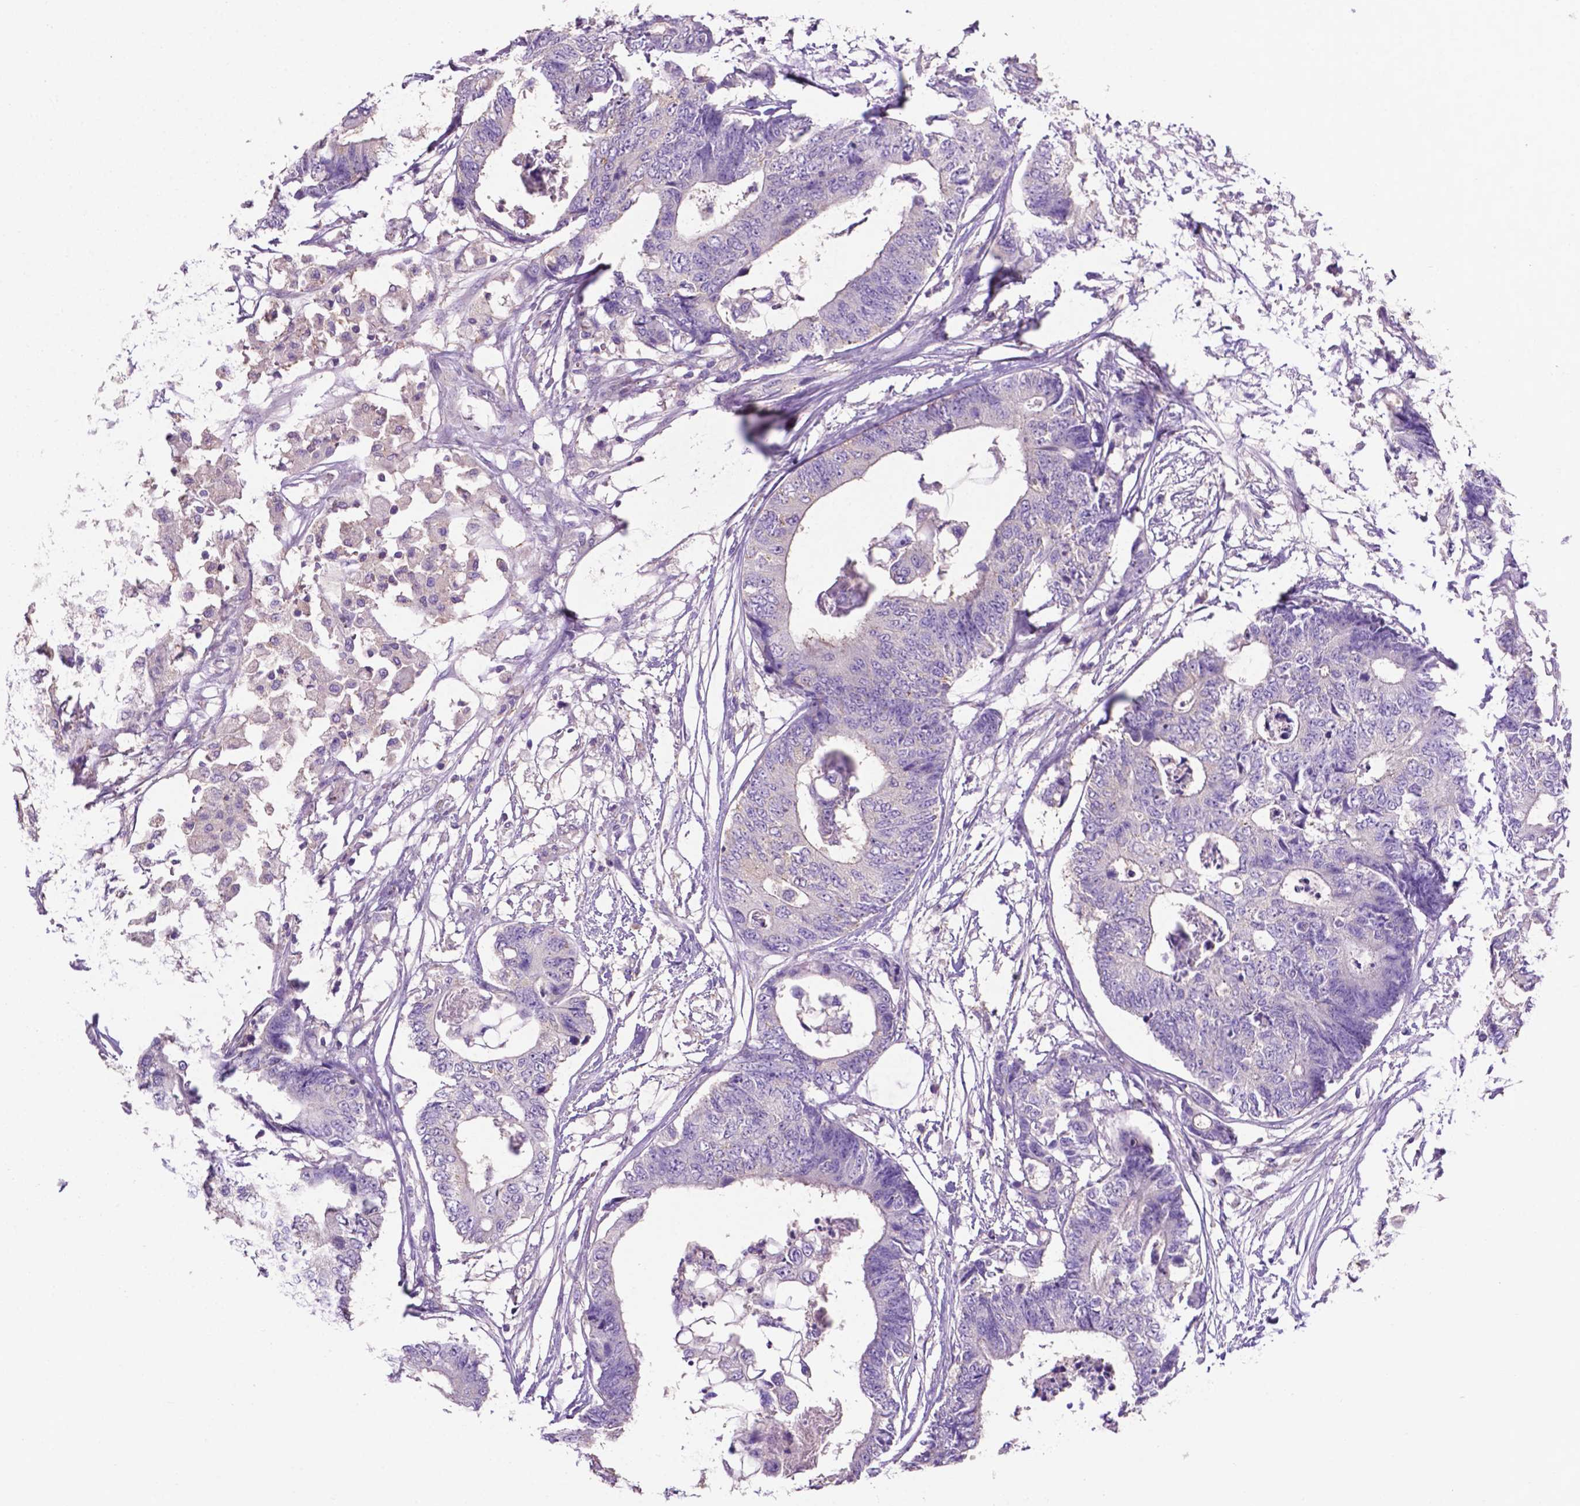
{"staining": {"intensity": "negative", "quantity": "none", "location": "none"}, "tissue": "colorectal cancer", "cell_type": "Tumor cells", "image_type": "cancer", "snomed": [{"axis": "morphology", "description": "Adenocarcinoma, NOS"}, {"axis": "topography", "description": "Colon"}], "caption": "Colorectal adenocarcinoma was stained to show a protein in brown. There is no significant staining in tumor cells. (DAB immunohistochemistry (IHC), high magnification).", "gene": "PRPS2", "patient": {"sex": "female", "age": 48}}